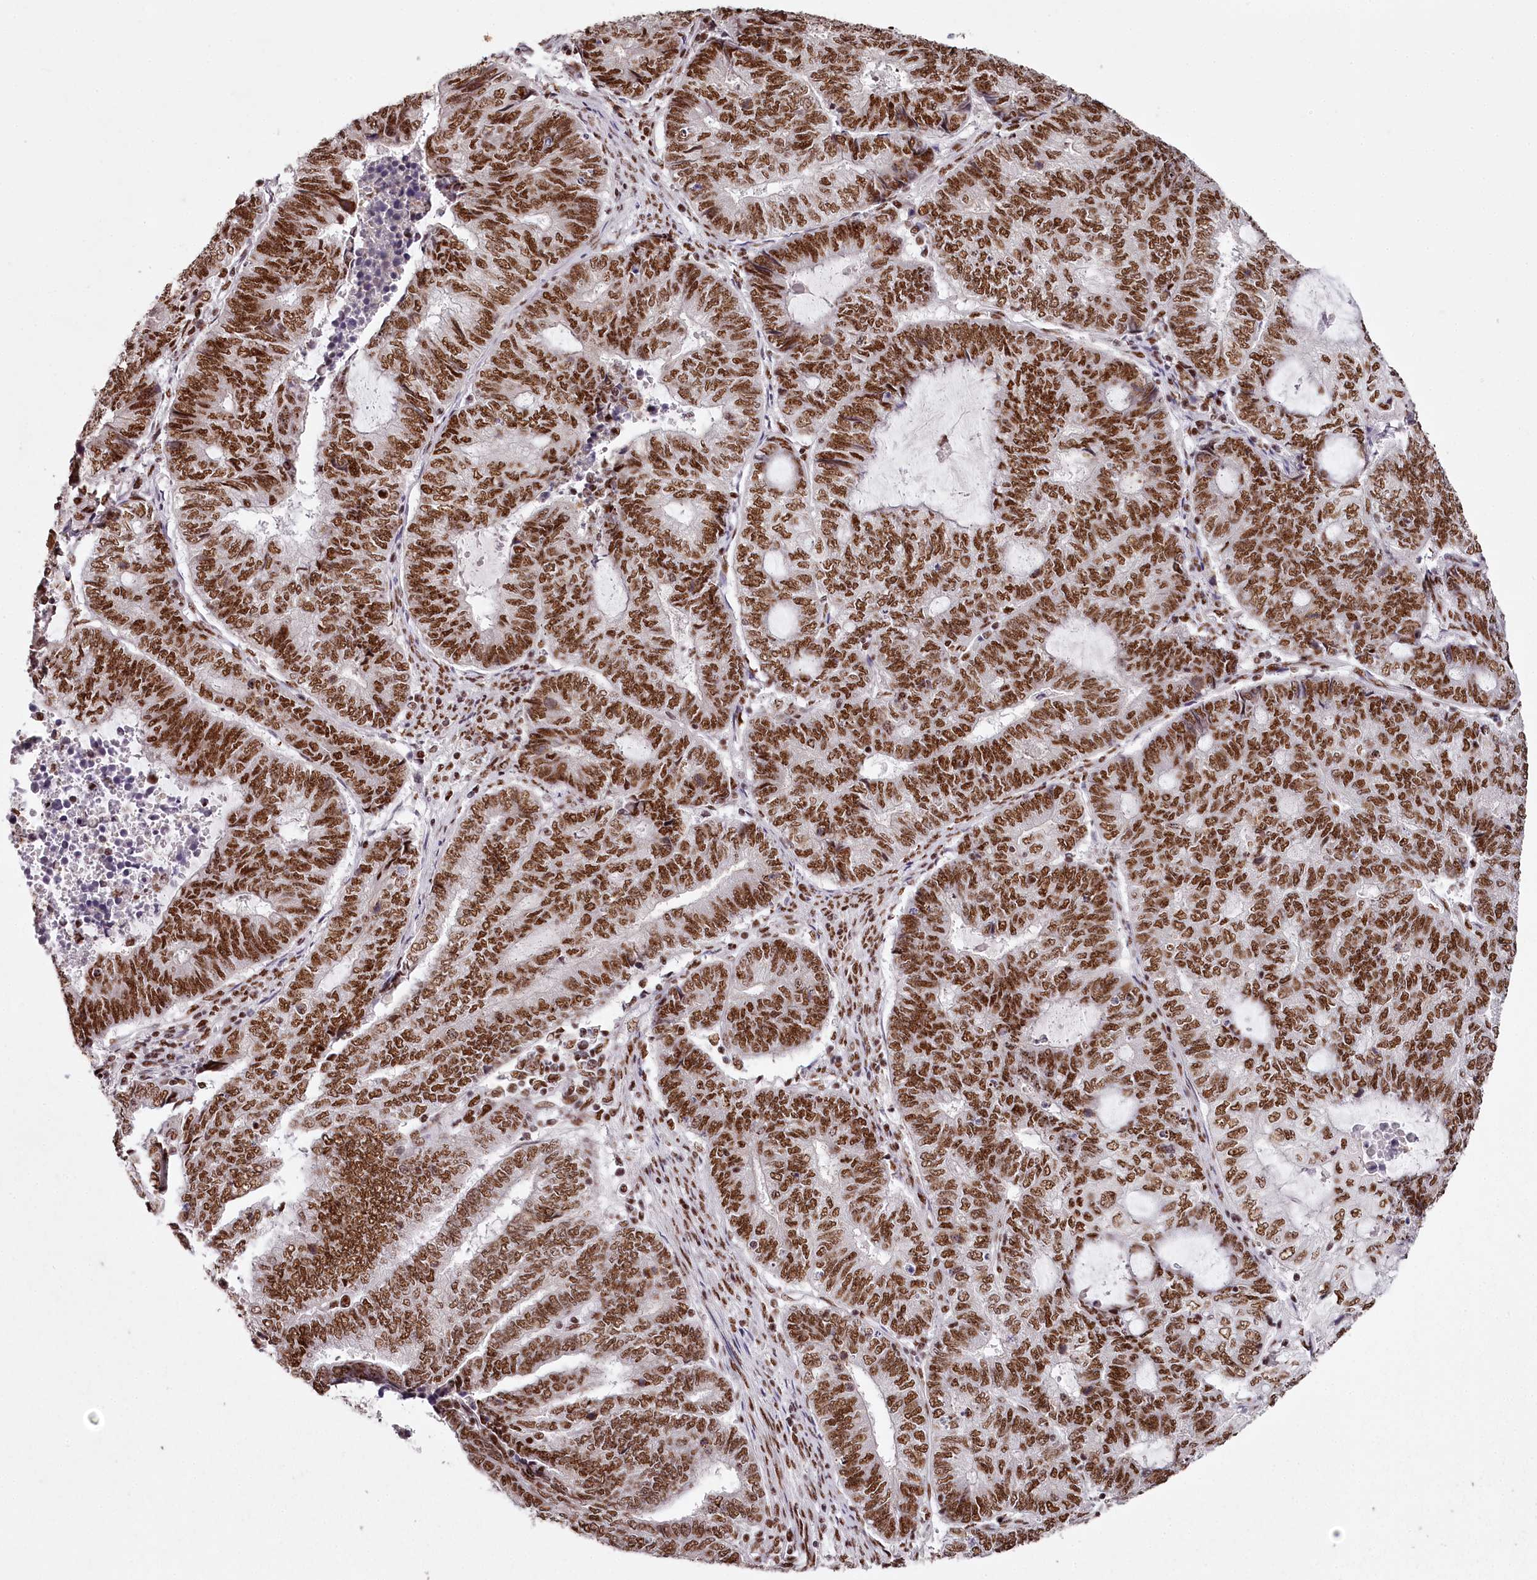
{"staining": {"intensity": "strong", "quantity": ">75%", "location": "nuclear"}, "tissue": "endometrial cancer", "cell_type": "Tumor cells", "image_type": "cancer", "snomed": [{"axis": "morphology", "description": "Adenocarcinoma, NOS"}, {"axis": "topography", "description": "Uterus"}, {"axis": "topography", "description": "Endometrium"}], "caption": "Strong nuclear protein staining is appreciated in about >75% of tumor cells in endometrial cancer. (Stains: DAB (3,3'-diaminobenzidine) in brown, nuclei in blue, Microscopy: brightfield microscopy at high magnification).", "gene": "PSPC1", "patient": {"sex": "female", "age": 70}}